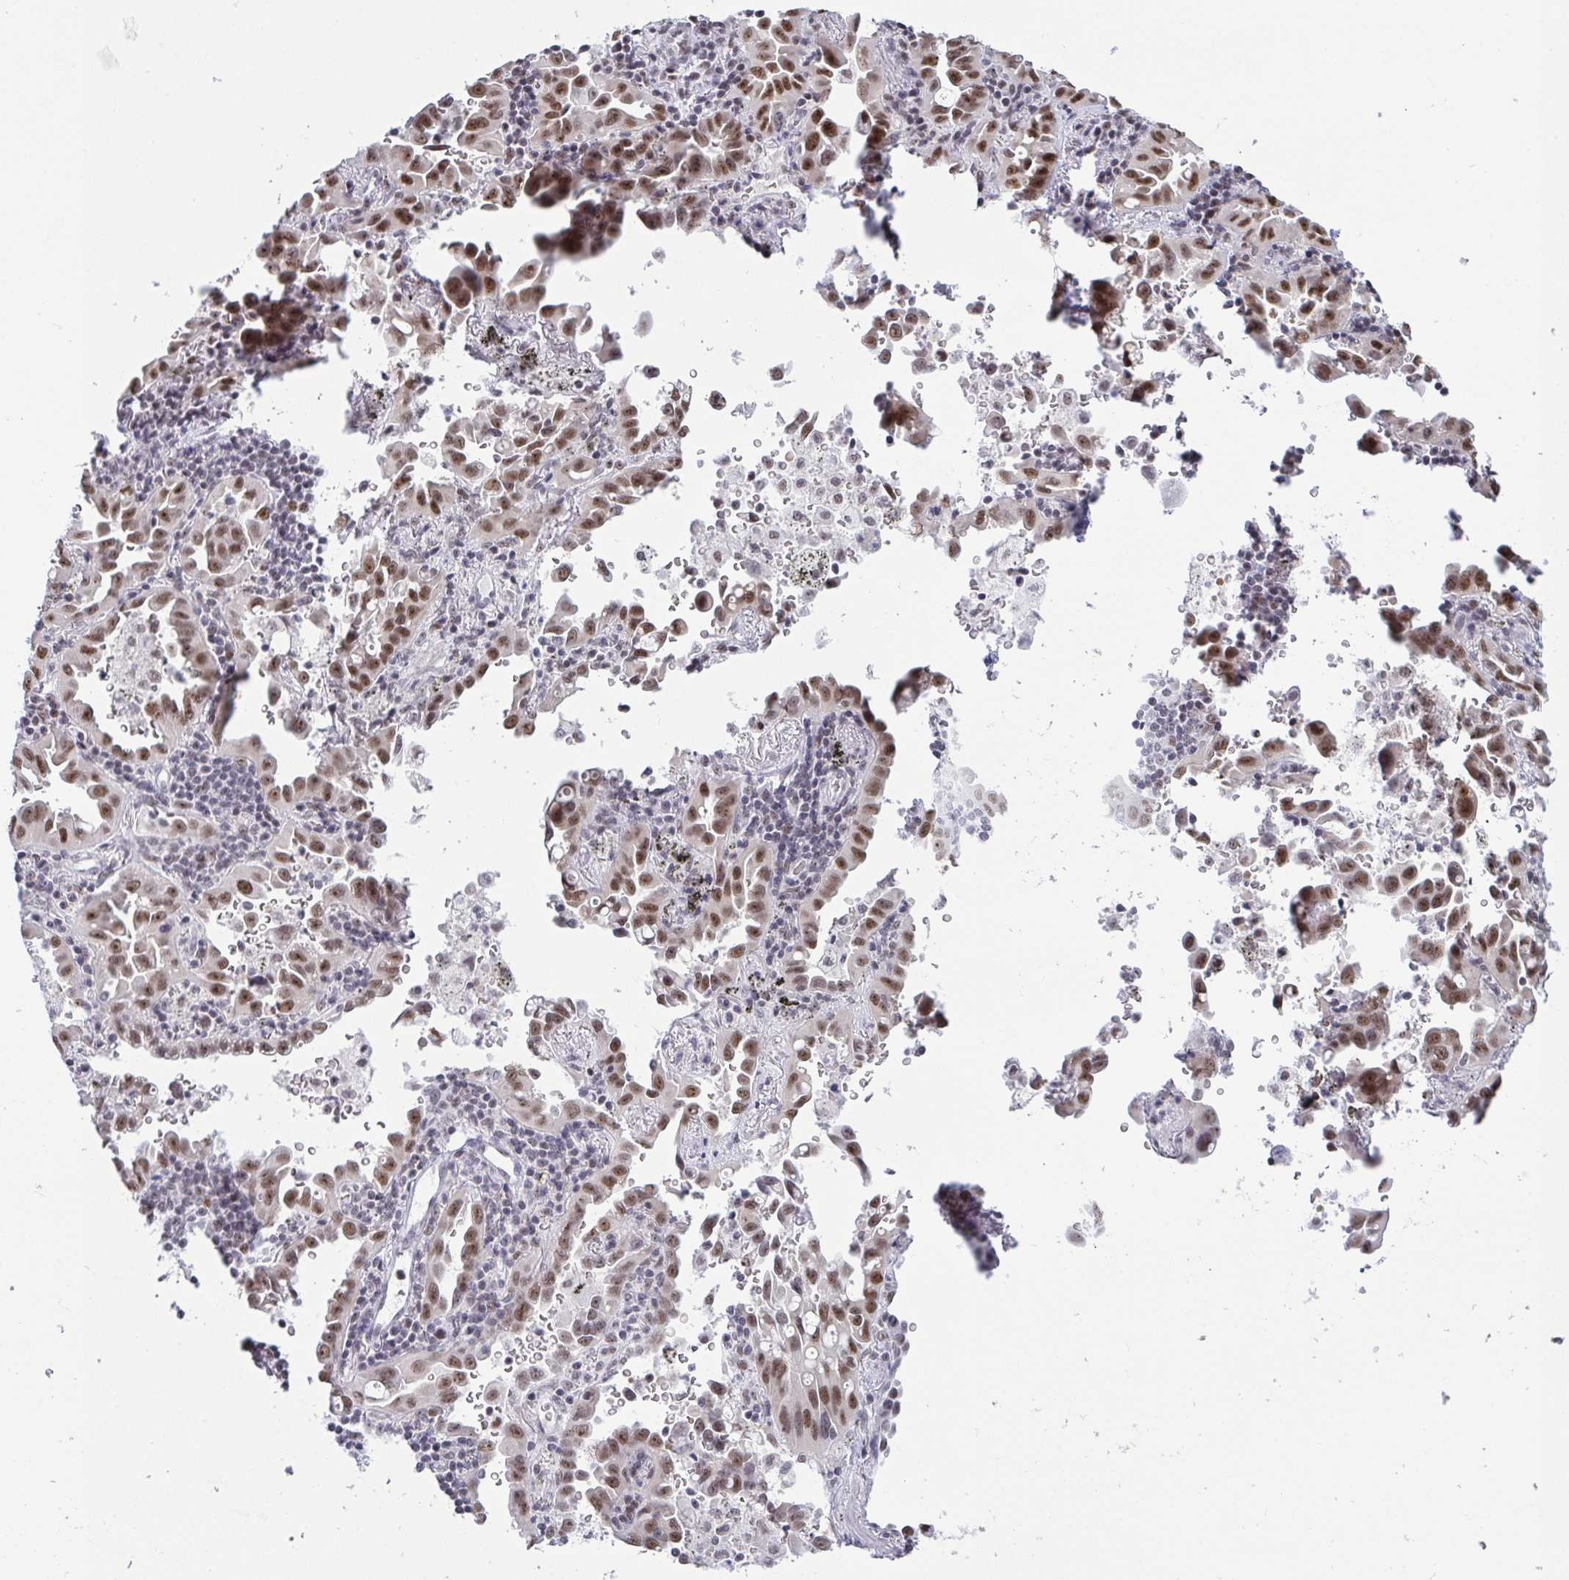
{"staining": {"intensity": "moderate", "quantity": ">75%", "location": "nuclear"}, "tissue": "lung cancer", "cell_type": "Tumor cells", "image_type": "cancer", "snomed": [{"axis": "morphology", "description": "Adenocarcinoma, NOS"}, {"axis": "topography", "description": "Lung"}], "caption": "High-magnification brightfield microscopy of lung cancer (adenocarcinoma) stained with DAB (brown) and counterstained with hematoxylin (blue). tumor cells exhibit moderate nuclear staining is identified in about>75% of cells. (DAB (3,3'-diaminobenzidine) IHC, brown staining for protein, blue staining for nuclei).", "gene": "SUPT16H", "patient": {"sex": "male", "age": 68}}